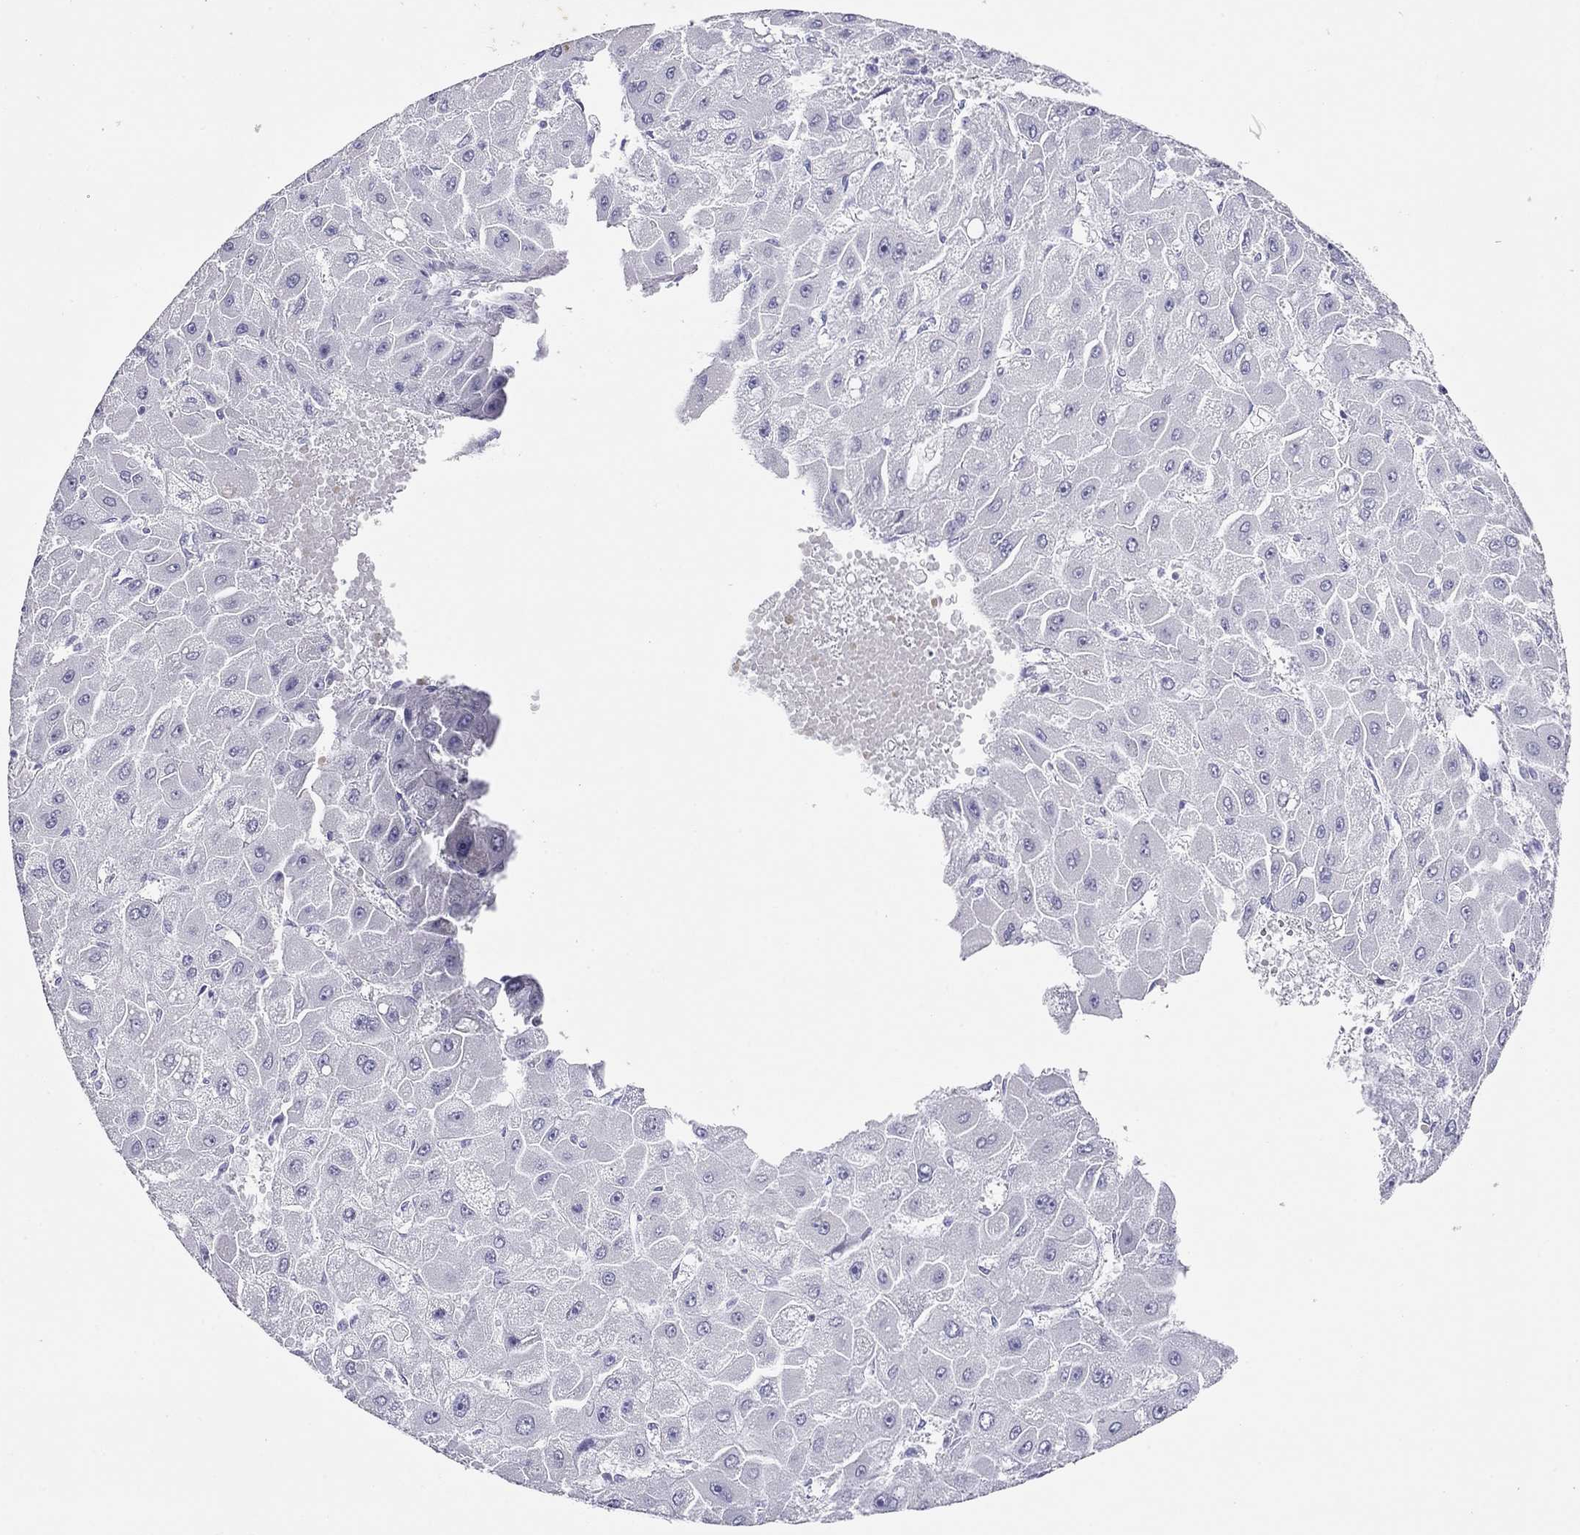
{"staining": {"intensity": "negative", "quantity": "none", "location": "none"}, "tissue": "liver cancer", "cell_type": "Tumor cells", "image_type": "cancer", "snomed": [{"axis": "morphology", "description": "Carcinoma, Hepatocellular, NOS"}, {"axis": "topography", "description": "Liver"}], "caption": "Hepatocellular carcinoma (liver) was stained to show a protein in brown. There is no significant positivity in tumor cells. (DAB (3,3'-diaminobenzidine) immunohistochemistry (IHC) visualized using brightfield microscopy, high magnification).", "gene": "MYMX", "patient": {"sex": "female", "age": 25}}